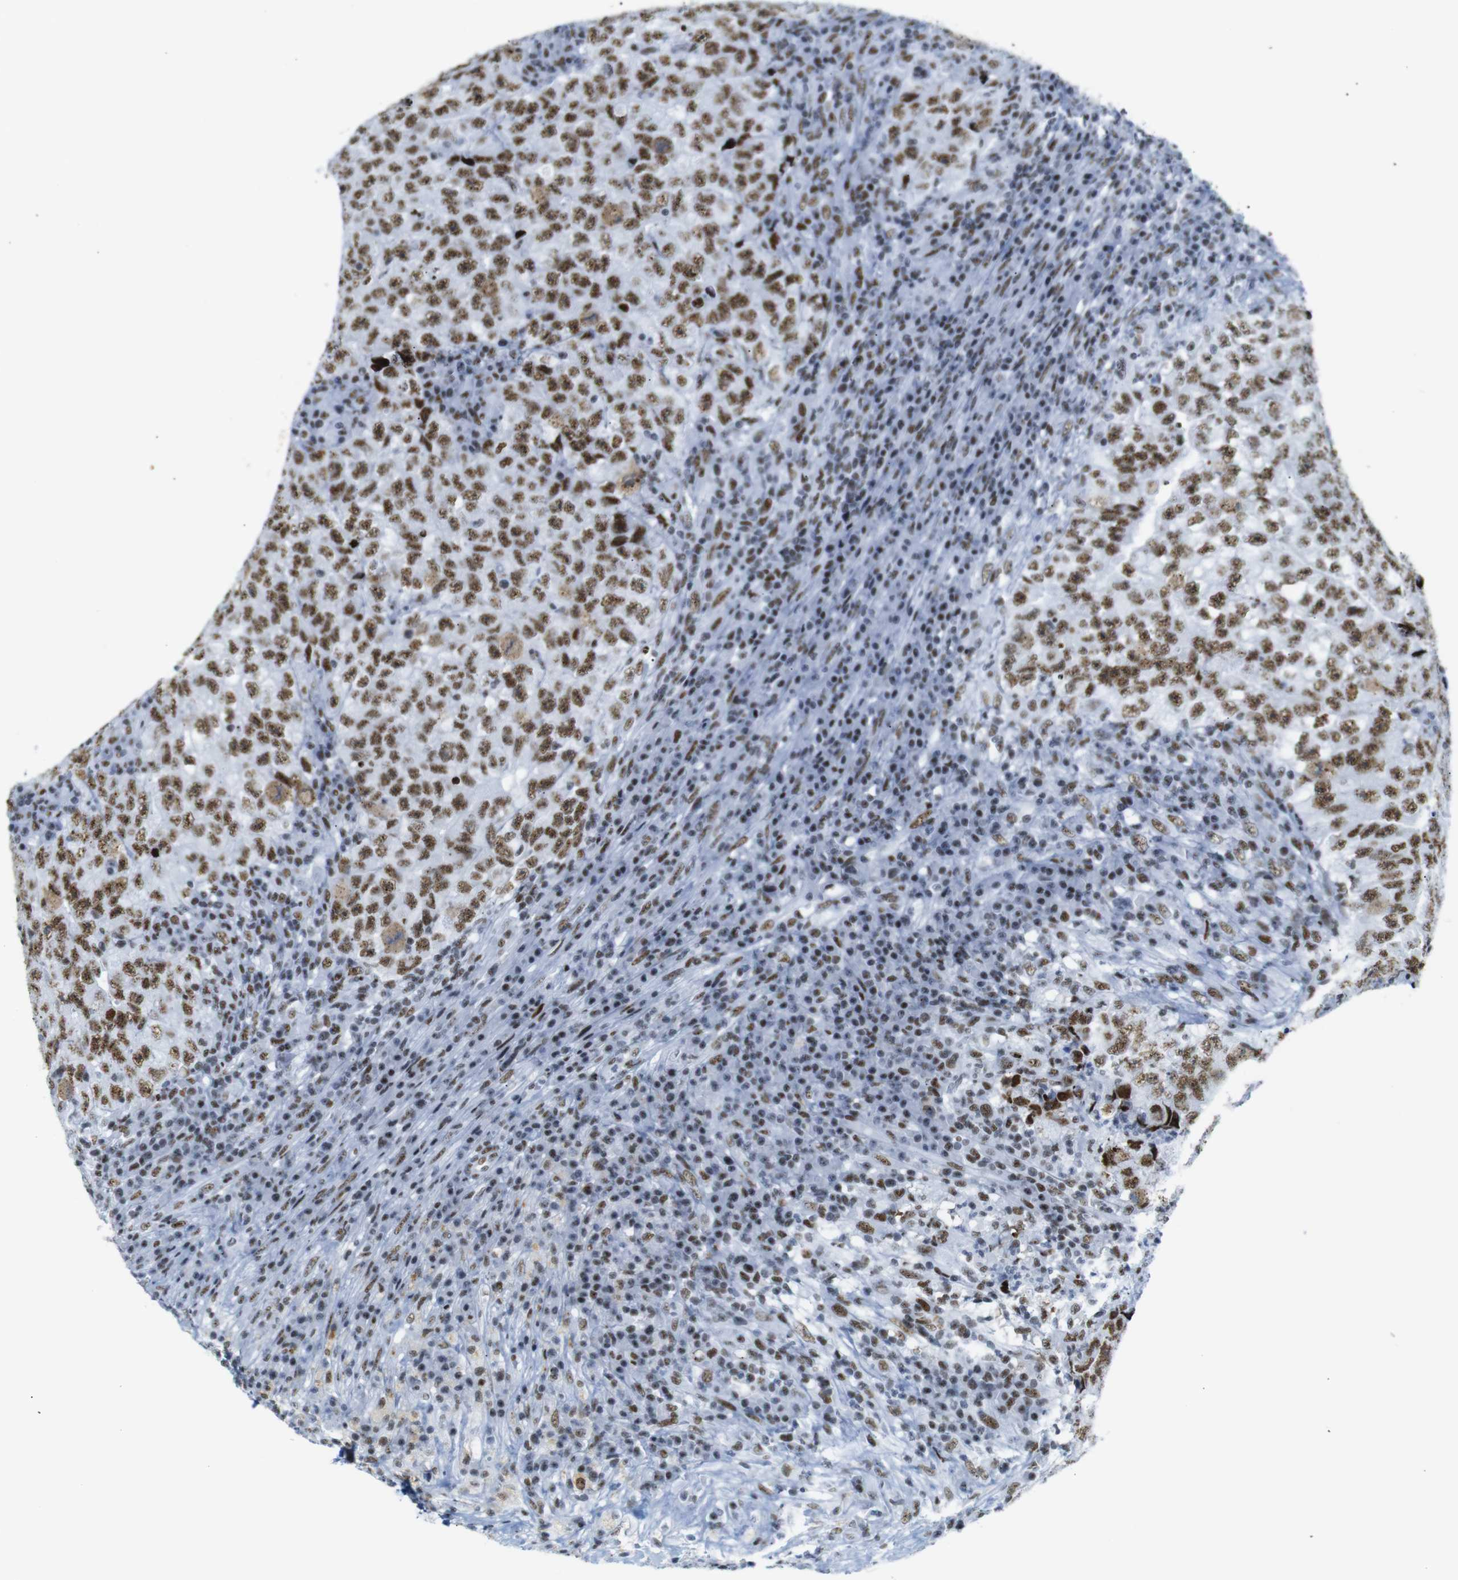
{"staining": {"intensity": "strong", "quantity": ">75%", "location": "nuclear"}, "tissue": "testis cancer", "cell_type": "Tumor cells", "image_type": "cancer", "snomed": [{"axis": "morphology", "description": "Necrosis, NOS"}, {"axis": "morphology", "description": "Carcinoma, Embryonal, NOS"}, {"axis": "topography", "description": "Testis"}], "caption": "This image shows immunohistochemistry (IHC) staining of human testis cancer (embryonal carcinoma), with high strong nuclear positivity in about >75% of tumor cells.", "gene": "TRA2B", "patient": {"sex": "male", "age": 19}}